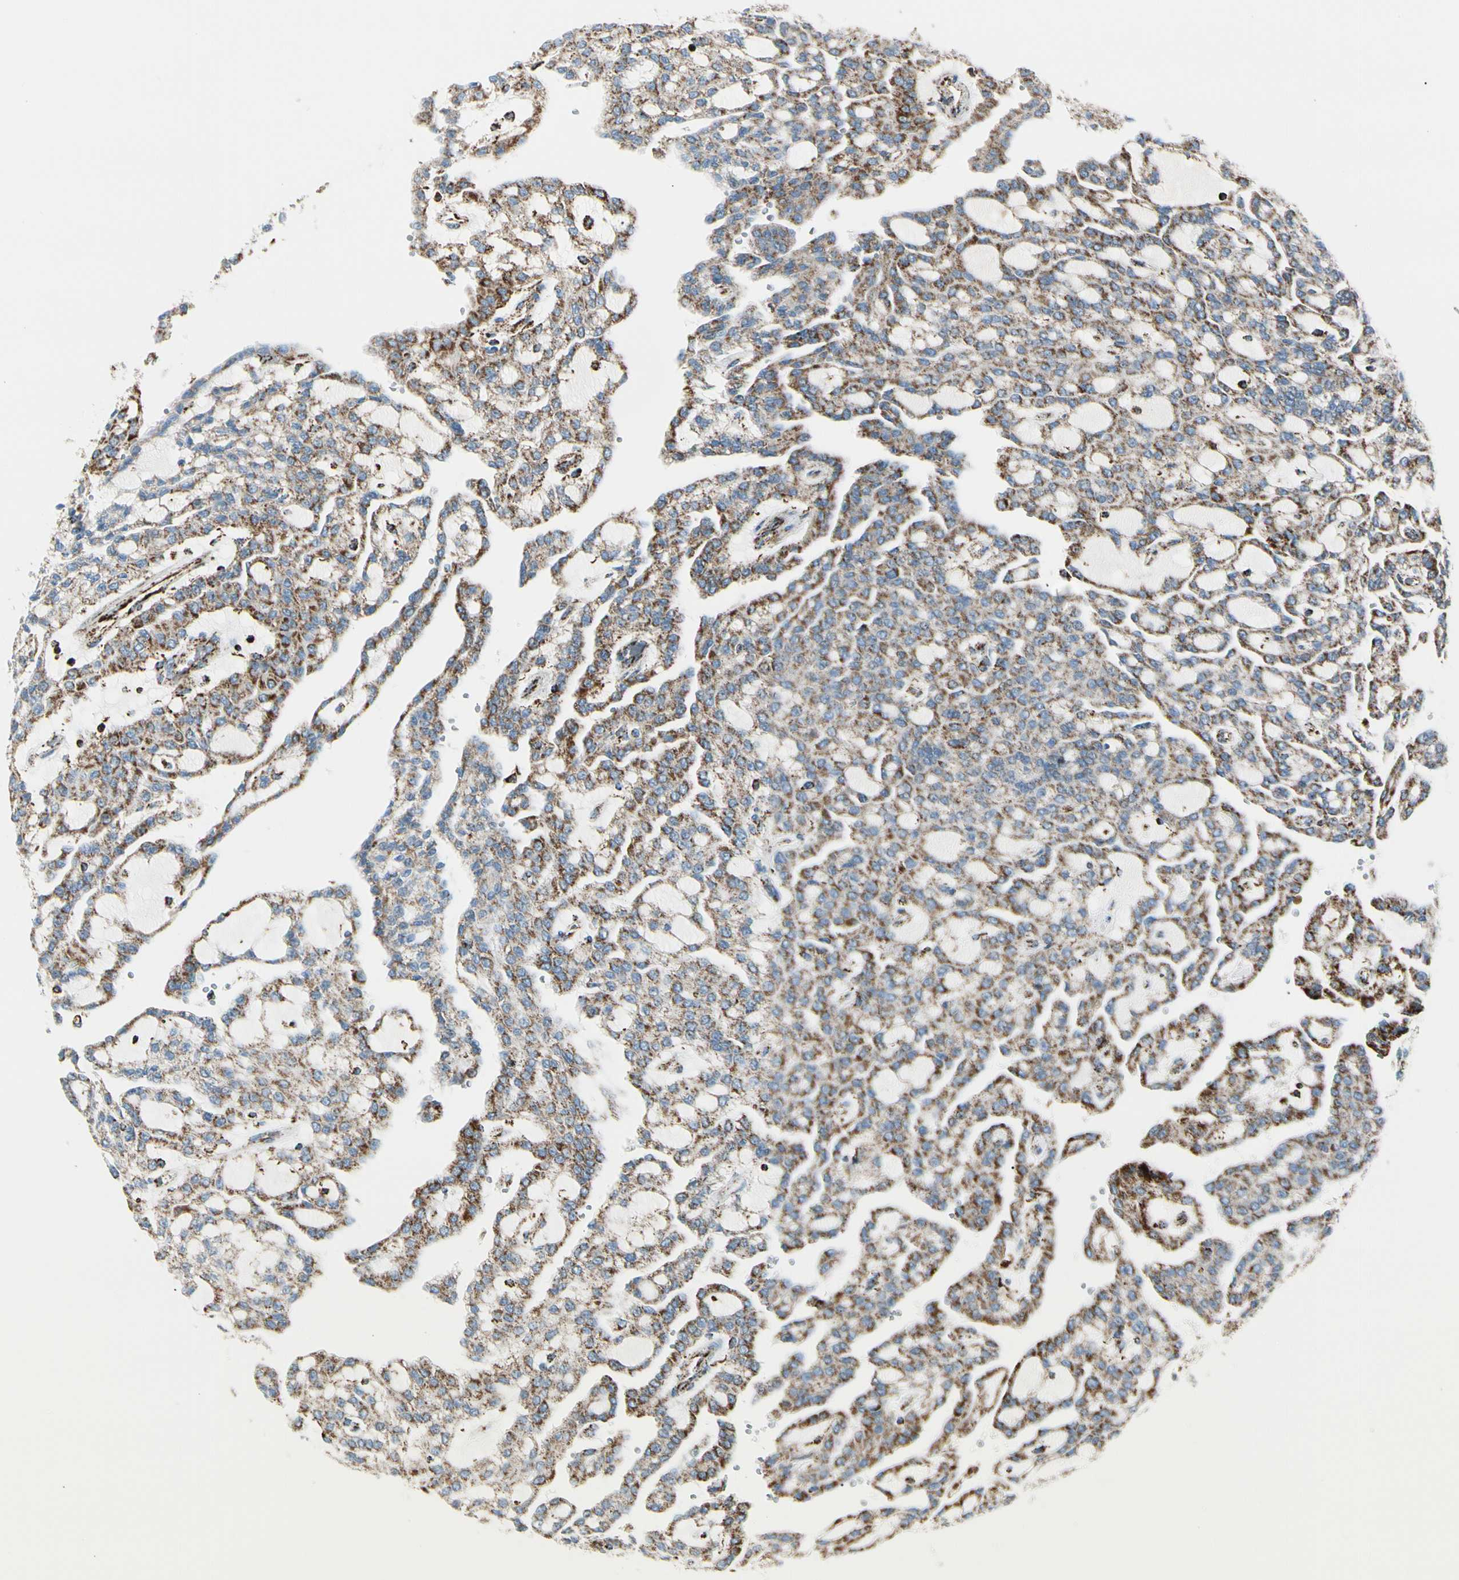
{"staining": {"intensity": "moderate", "quantity": ">75%", "location": "cytoplasmic/membranous"}, "tissue": "renal cancer", "cell_type": "Tumor cells", "image_type": "cancer", "snomed": [{"axis": "morphology", "description": "Adenocarcinoma, NOS"}, {"axis": "topography", "description": "Kidney"}], "caption": "Immunohistochemical staining of human adenocarcinoma (renal) reveals moderate cytoplasmic/membranous protein positivity in approximately >75% of tumor cells. (Stains: DAB (3,3'-diaminobenzidine) in brown, nuclei in blue, Microscopy: brightfield microscopy at high magnification).", "gene": "ME2", "patient": {"sex": "male", "age": 63}}